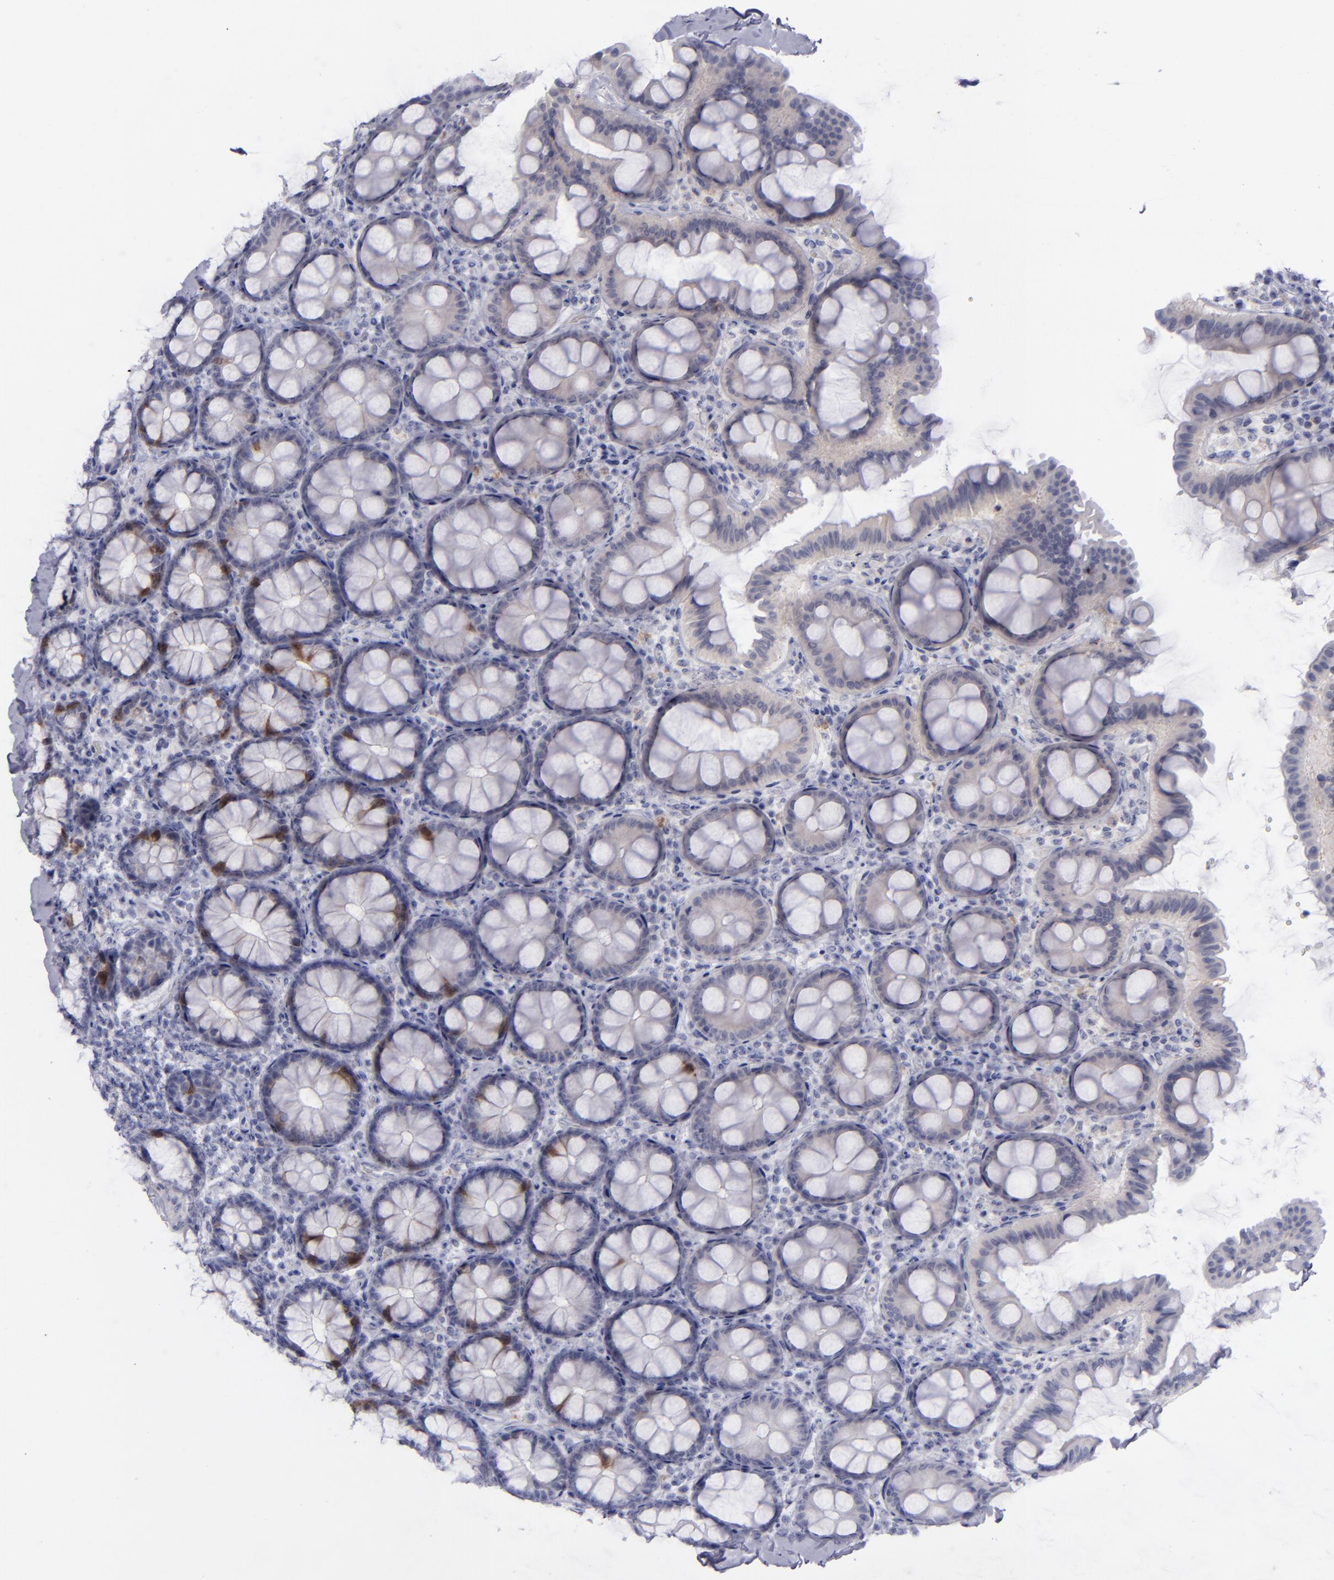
{"staining": {"intensity": "negative", "quantity": "none", "location": "none"}, "tissue": "colon", "cell_type": "Endothelial cells", "image_type": "normal", "snomed": [{"axis": "morphology", "description": "Normal tissue, NOS"}, {"axis": "topography", "description": "Colon"}], "caption": "A histopathology image of colon stained for a protein demonstrates no brown staining in endothelial cells.", "gene": "AURKA", "patient": {"sex": "female", "age": 61}}